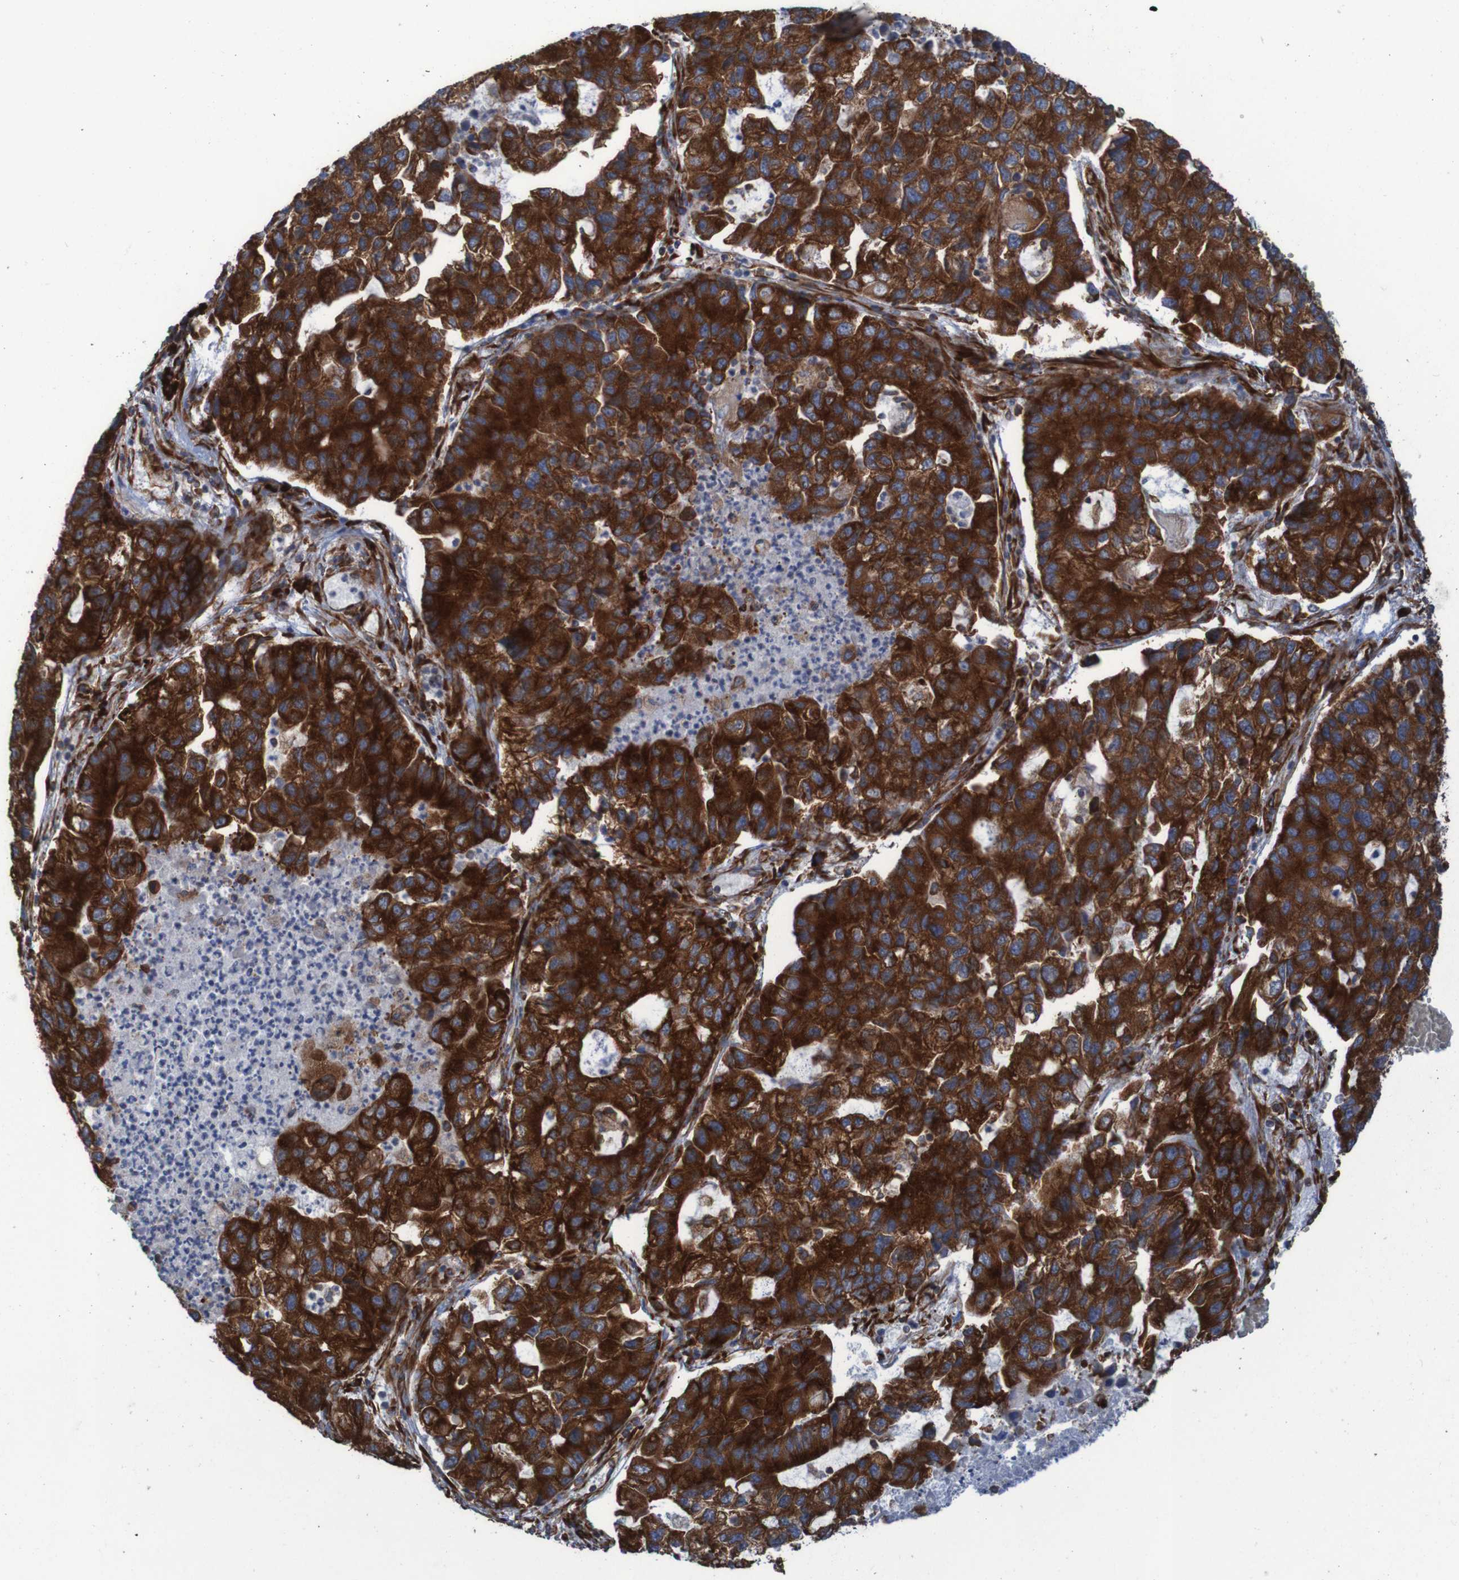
{"staining": {"intensity": "strong", "quantity": ">75%", "location": "cytoplasmic/membranous"}, "tissue": "lung cancer", "cell_type": "Tumor cells", "image_type": "cancer", "snomed": [{"axis": "morphology", "description": "Adenocarcinoma, NOS"}, {"axis": "topography", "description": "Lung"}], "caption": "This micrograph shows IHC staining of lung adenocarcinoma, with high strong cytoplasmic/membranous staining in approximately >75% of tumor cells.", "gene": "RPL10", "patient": {"sex": "female", "age": 51}}